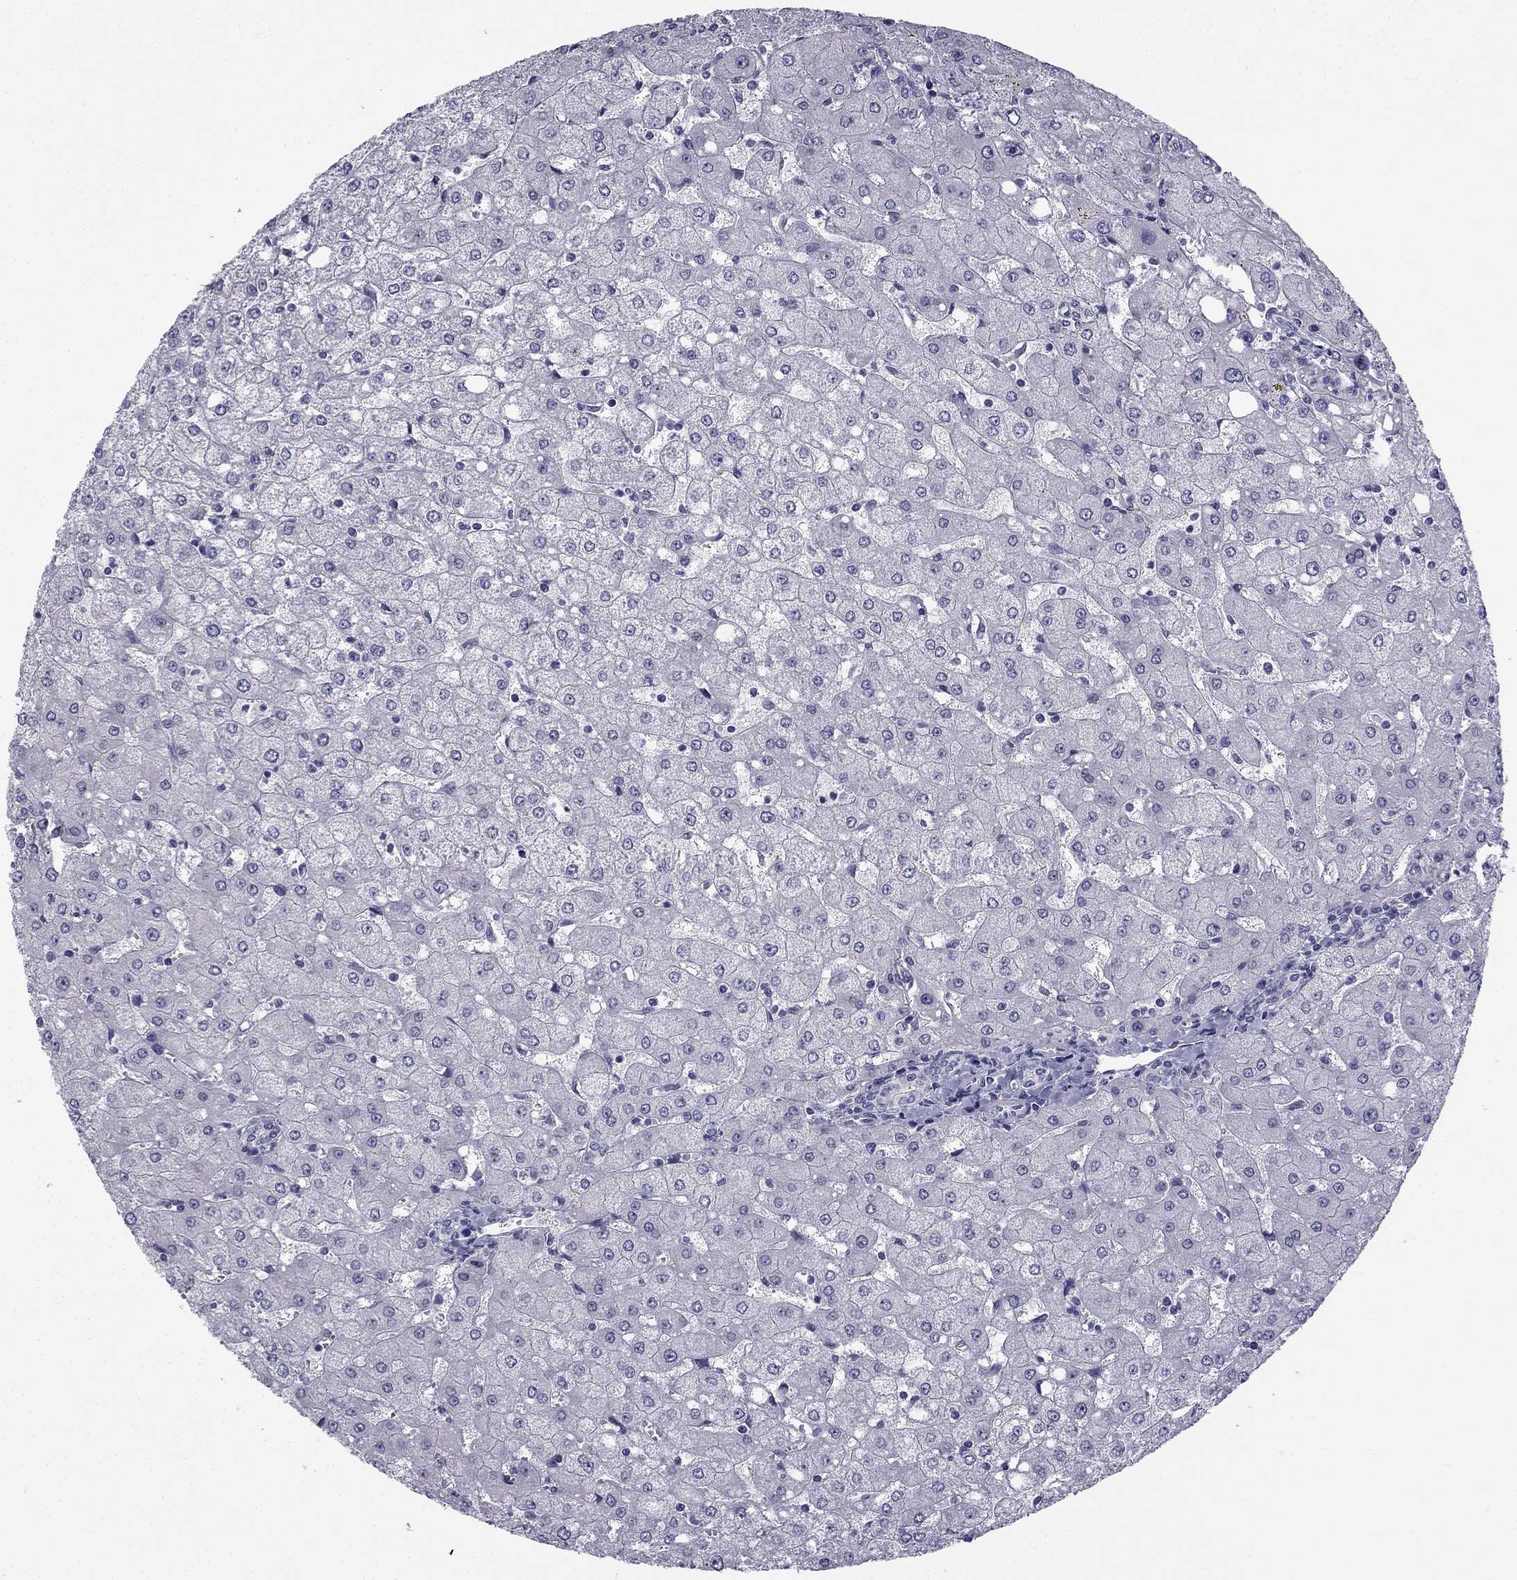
{"staining": {"intensity": "negative", "quantity": "none", "location": "none"}, "tissue": "liver", "cell_type": "Cholangiocytes", "image_type": "normal", "snomed": [{"axis": "morphology", "description": "Normal tissue, NOS"}, {"axis": "topography", "description": "Liver"}], "caption": "DAB immunohistochemical staining of normal human liver exhibits no significant staining in cholangiocytes.", "gene": "CCDC40", "patient": {"sex": "female", "age": 53}}